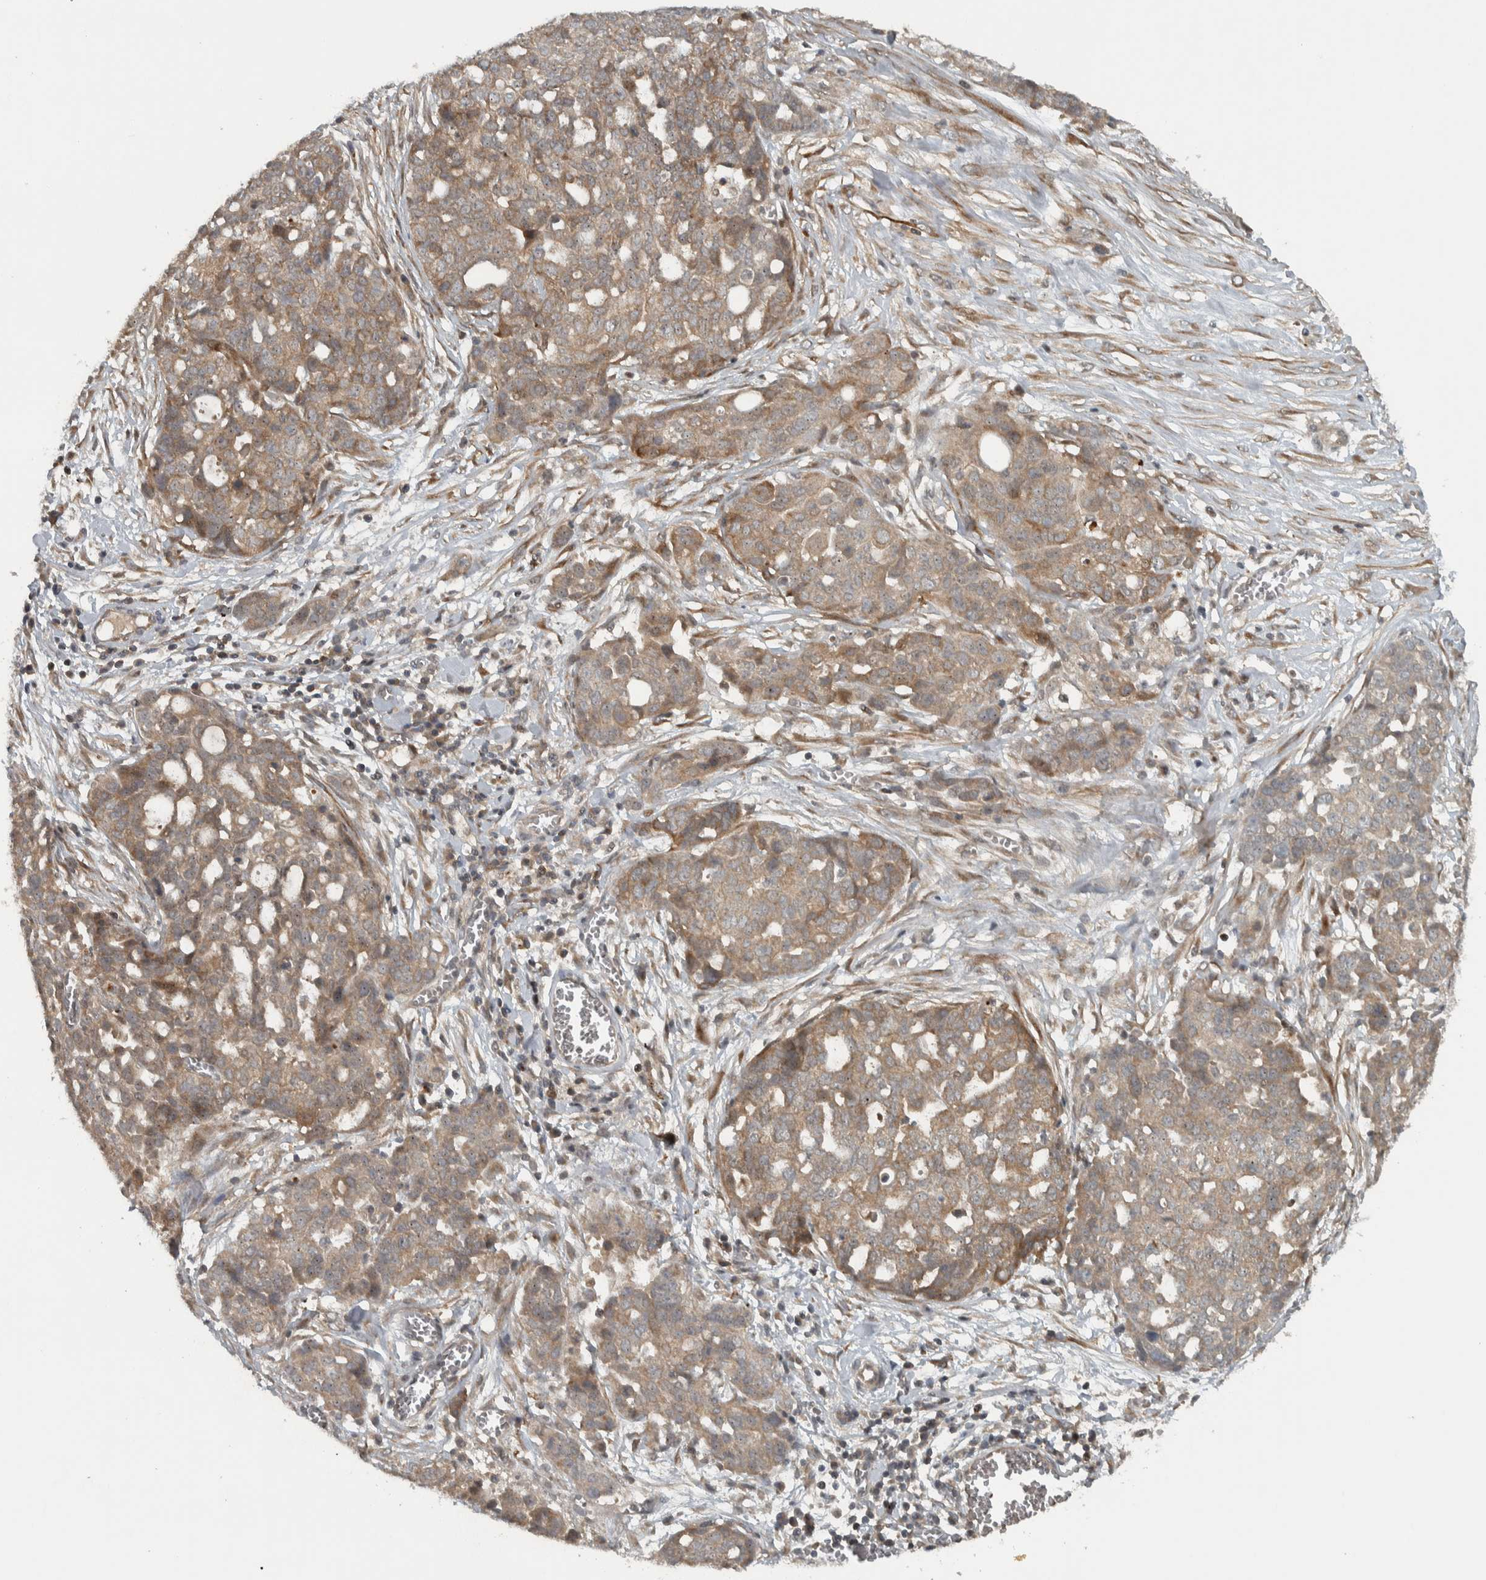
{"staining": {"intensity": "moderate", "quantity": "25%-75%", "location": "cytoplasmic/membranous"}, "tissue": "ovarian cancer", "cell_type": "Tumor cells", "image_type": "cancer", "snomed": [{"axis": "morphology", "description": "Cystadenocarcinoma, serous, NOS"}, {"axis": "topography", "description": "Soft tissue"}, {"axis": "topography", "description": "Ovary"}], "caption": "Immunohistochemical staining of ovarian cancer shows medium levels of moderate cytoplasmic/membranous positivity in approximately 25%-75% of tumor cells. (IHC, brightfield microscopy, high magnification).", "gene": "KIFAP3", "patient": {"sex": "female", "age": 57}}